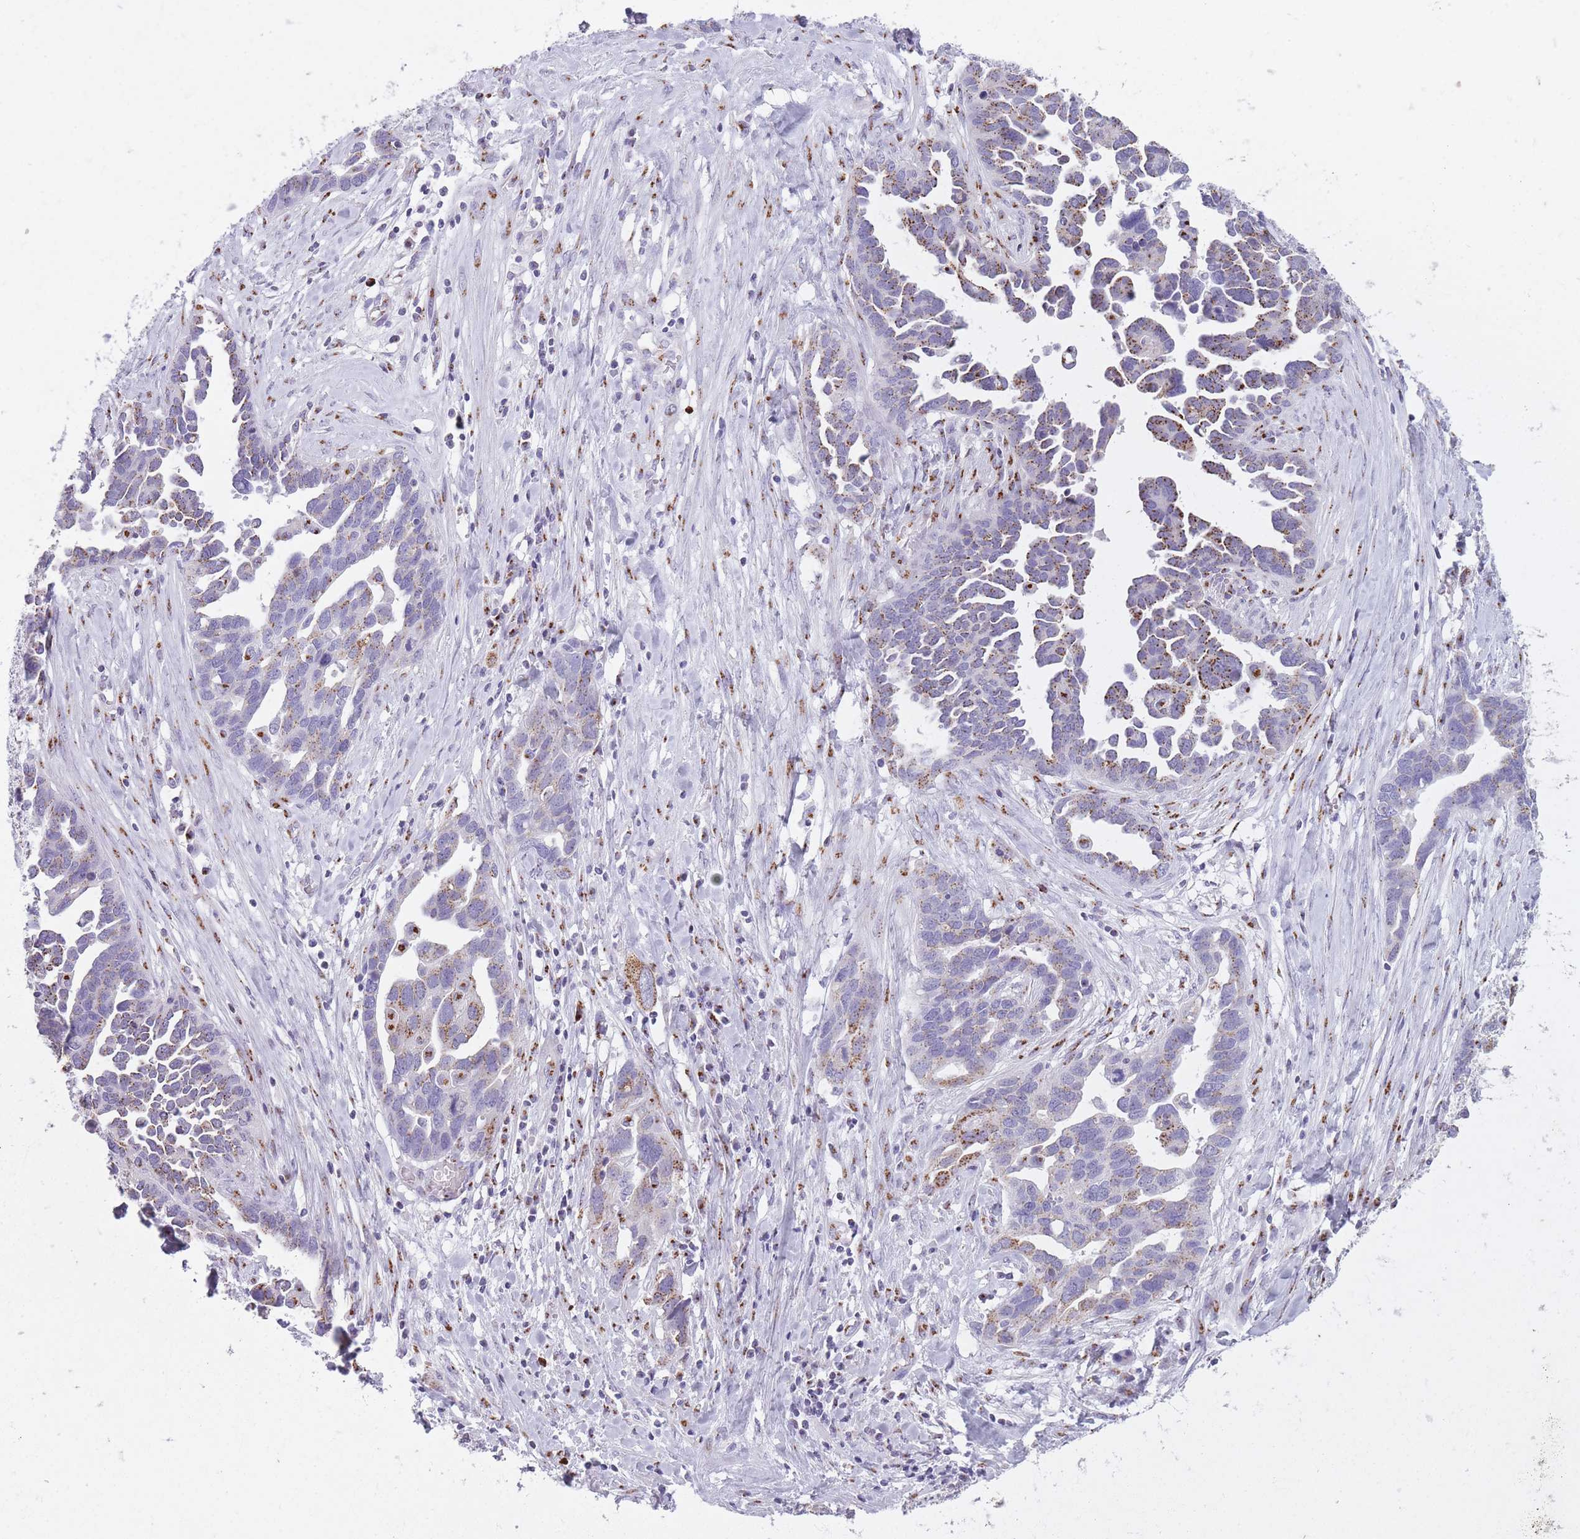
{"staining": {"intensity": "moderate", "quantity": "25%-75%", "location": "cytoplasmic/membranous"}, "tissue": "ovarian cancer", "cell_type": "Tumor cells", "image_type": "cancer", "snomed": [{"axis": "morphology", "description": "Cystadenocarcinoma, serous, NOS"}, {"axis": "topography", "description": "Ovary"}], "caption": "Immunohistochemistry of human ovarian serous cystadenocarcinoma reveals medium levels of moderate cytoplasmic/membranous staining in about 25%-75% of tumor cells. Immunohistochemistry (ihc) stains the protein in brown and the nuclei are stained blue.", "gene": "B4GALT2", "patient": {"sex": "female", "age": 54}}